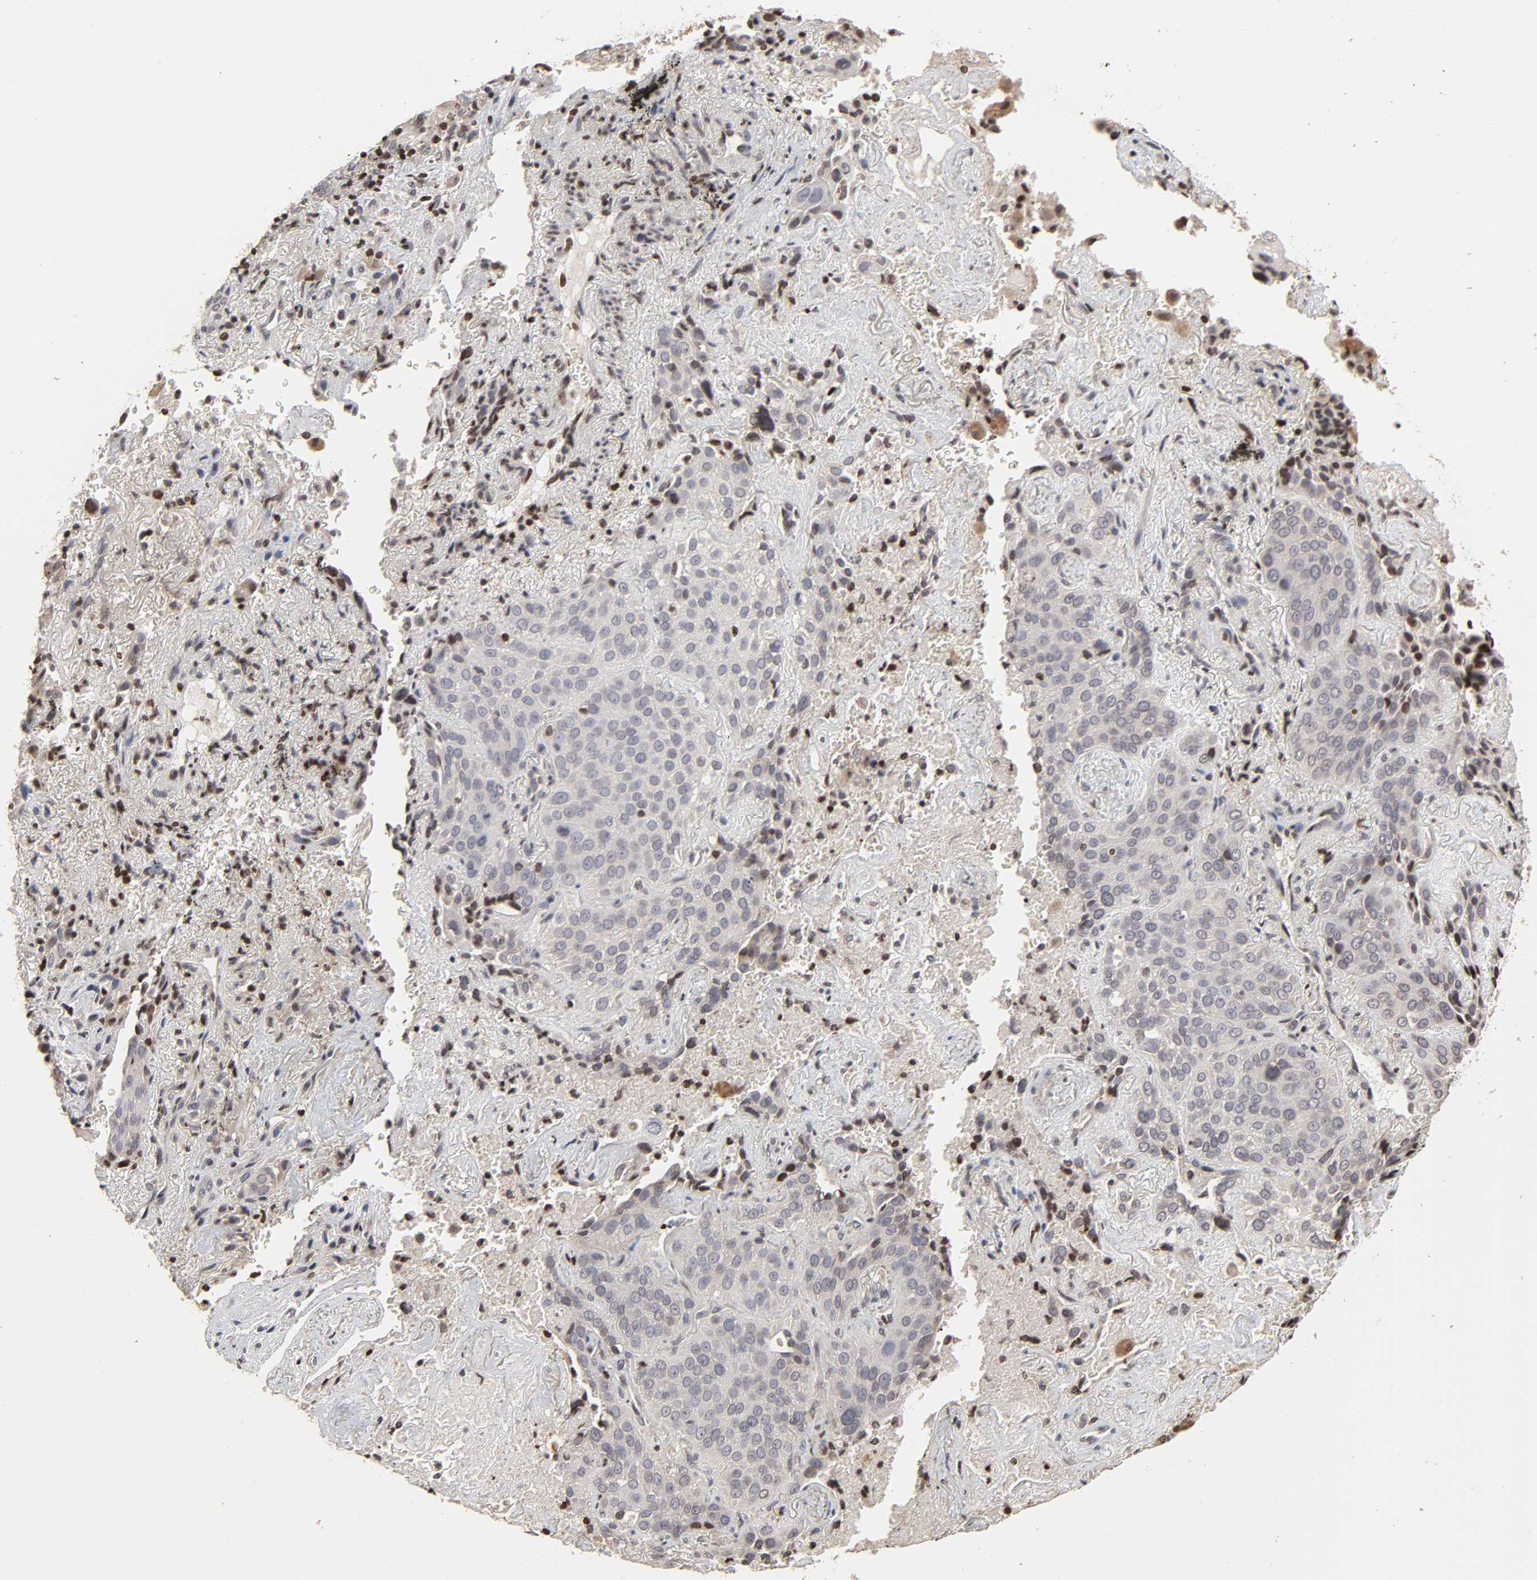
{"staining": {"intensity": "negative", "quantity": "none", "location": "none"}, "tissue": "lung cancer", "cell_type": "Tumor cells", "image_type": "cancer", "snomed": [{"axis": "morphology", "description": "Squamous cell carcinoma, NOS"}, {"axis": "topography", "description": "Lung"}], "caption": "Immunohistochemistry (IHC) micrograph of lung cancer stained for a protein (brown), which reveals no positivity in tumor cells.", "gene": "ZNF473", "patient": {"sex": "male", "age": 54}}